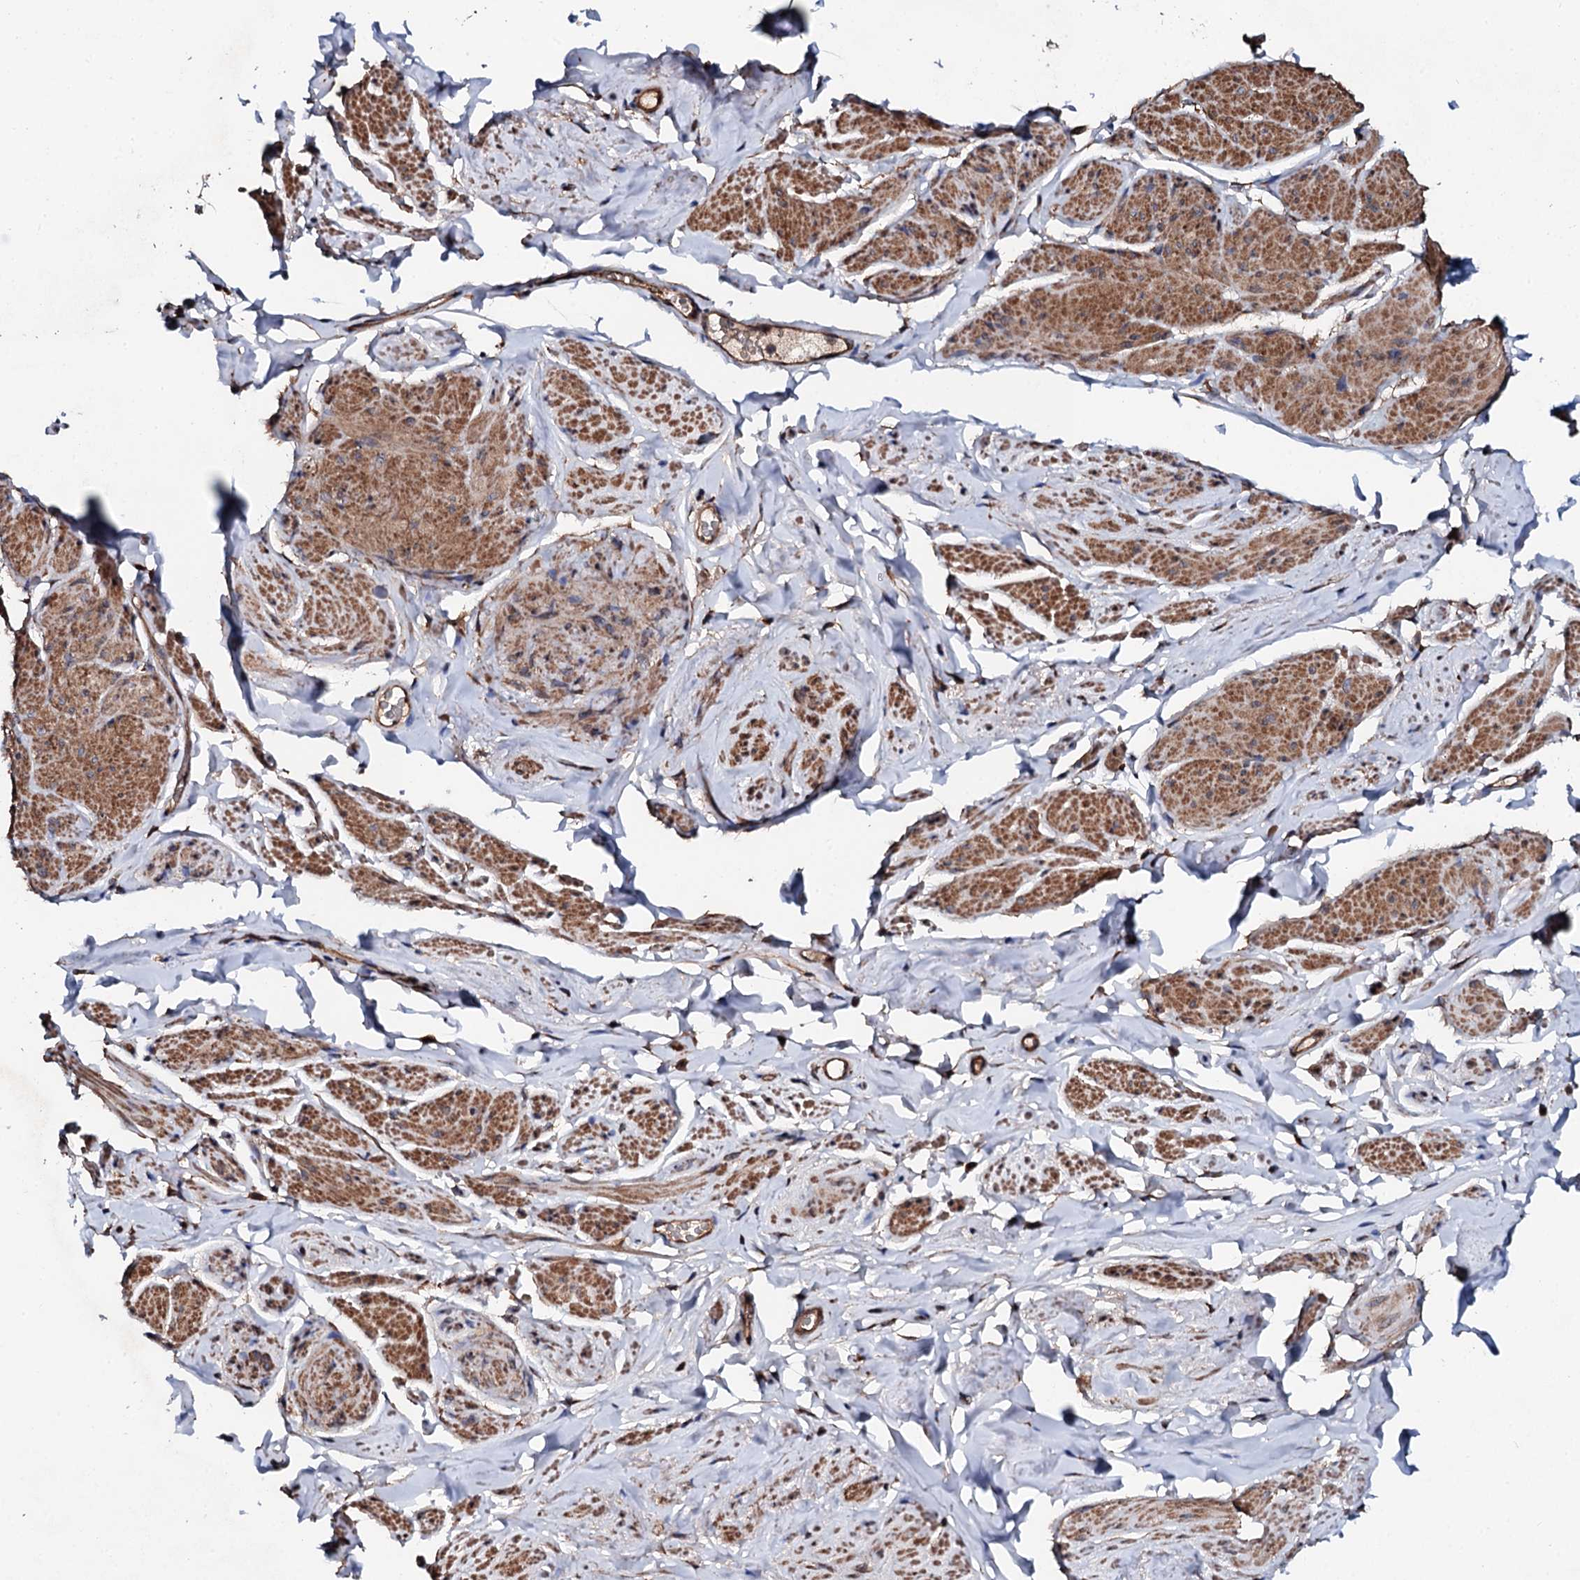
{"staining": {"intensity": "moderate", "quantity": ">75%", "location": "cytoplasmic/membranous"}, "tissue": "smooth muscle", "cell_type": "Smooth muscle cells", "image_type": "normal", "snomed": [{"axis": "morphology", "description": "Normal tissue, NOS"}, {"axis": "topography", "description": "Smooth muscle"}, {"axis": "topography", "description": "Peripheral nerve tissue"}], "caption": "DAB (3,3'-diaminobenzidine) immunohistochemical staining of benign human smooth muscle exhibits moderate cytoplasmic/membranous protein positivity in approximately >75% of smooth muscle cells. (Brightfield microscopy of DAB IHC at high magnification).", "gene": "CKAP5", "patient": {"sex": "male", "age": 69}}